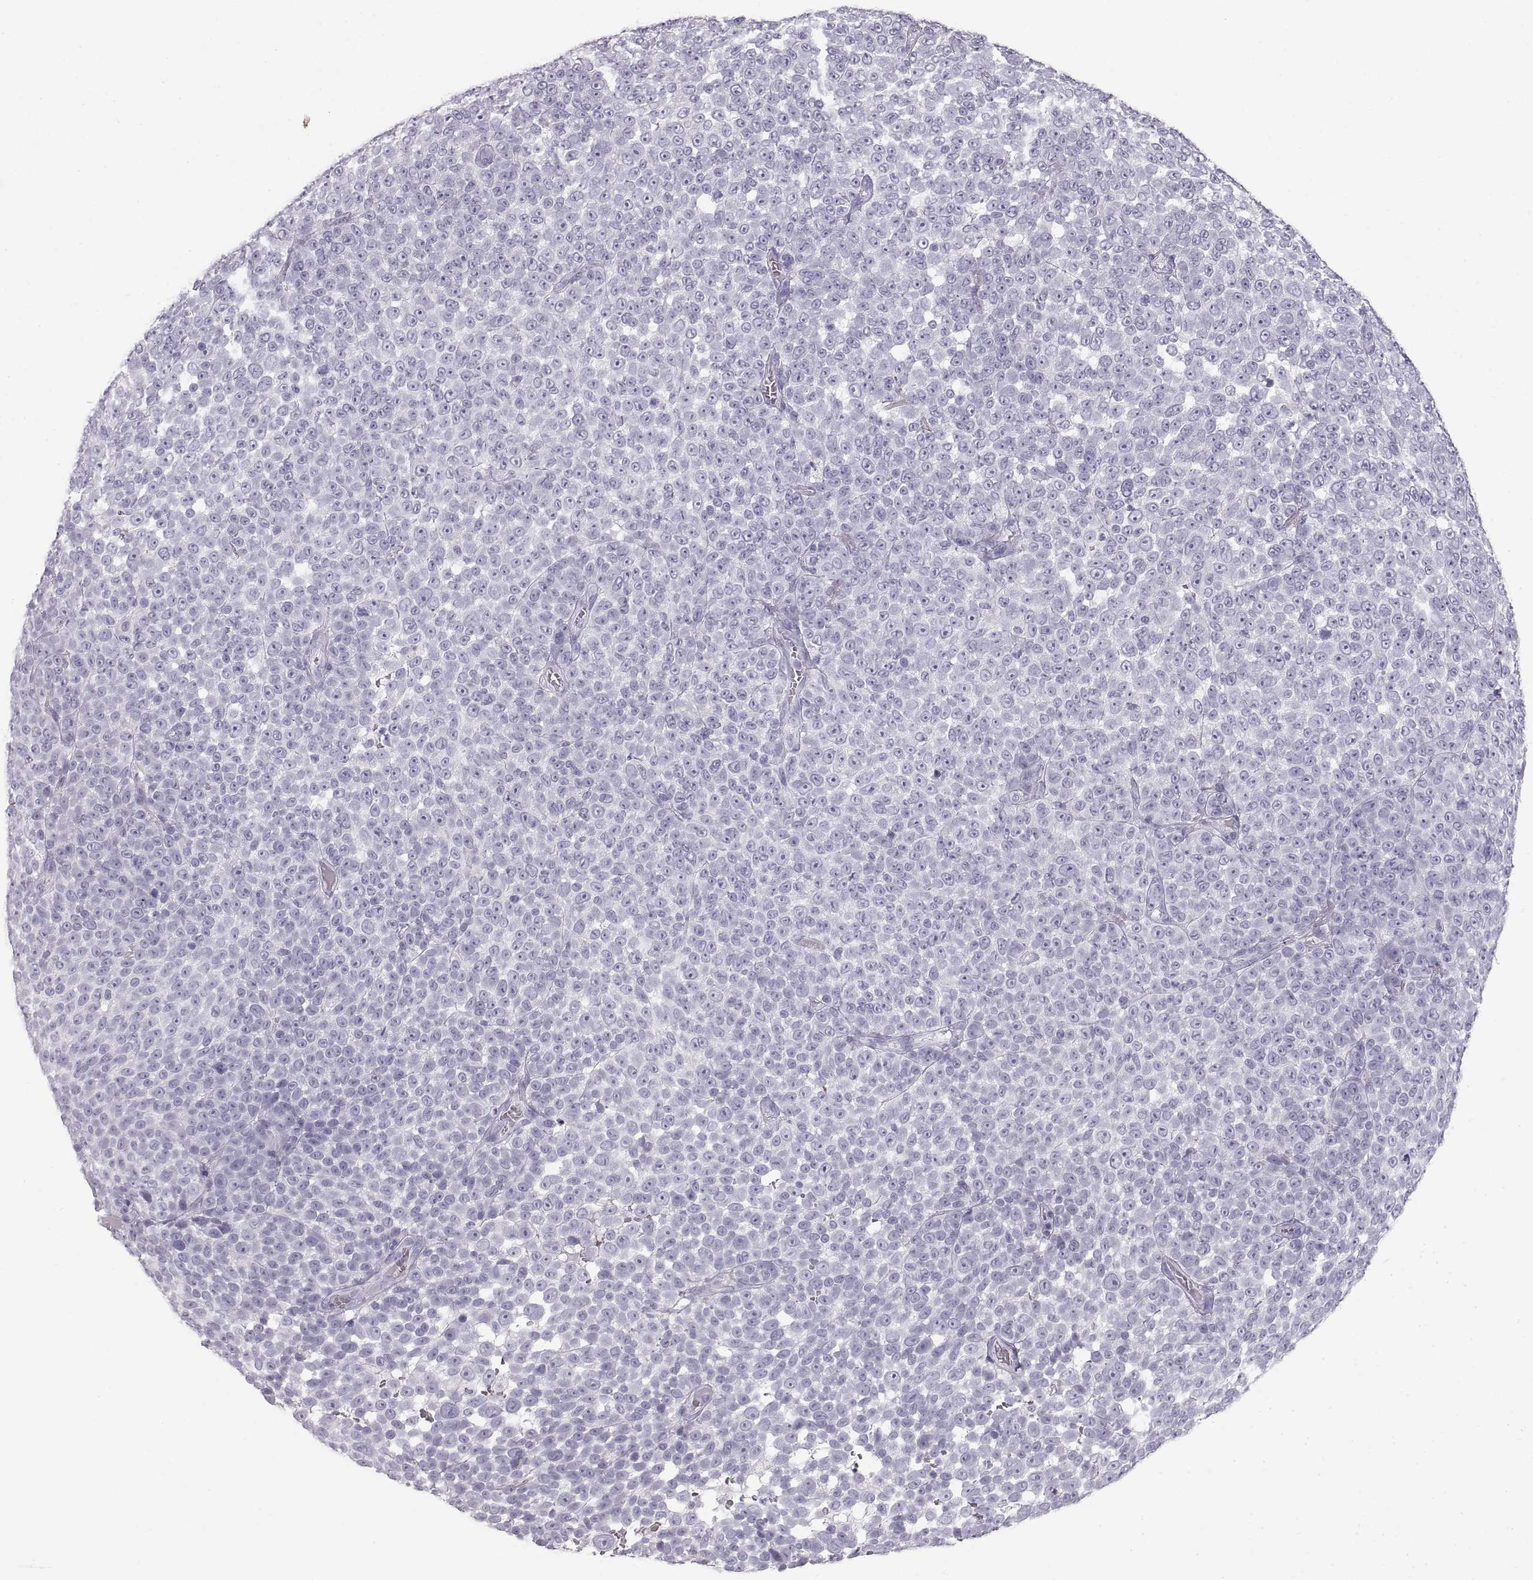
{"staining": {"intensity": "negative", "quantity": "none", "location": "none"}, "tissue": "melanoma", "cell_type": "Tumor cells", "image_type": "cancer", "snomed": [{"axis": "morphology", "description": "Malignant melanoma, NOS"}, {"axis": "topography", "description": "Skin"}], "caption": "Photomicrograph shows no significant protein expression in tumor cells of melanoma.", "gene": "CRYAA", "patient": {"sex": "female", "age": 95}}